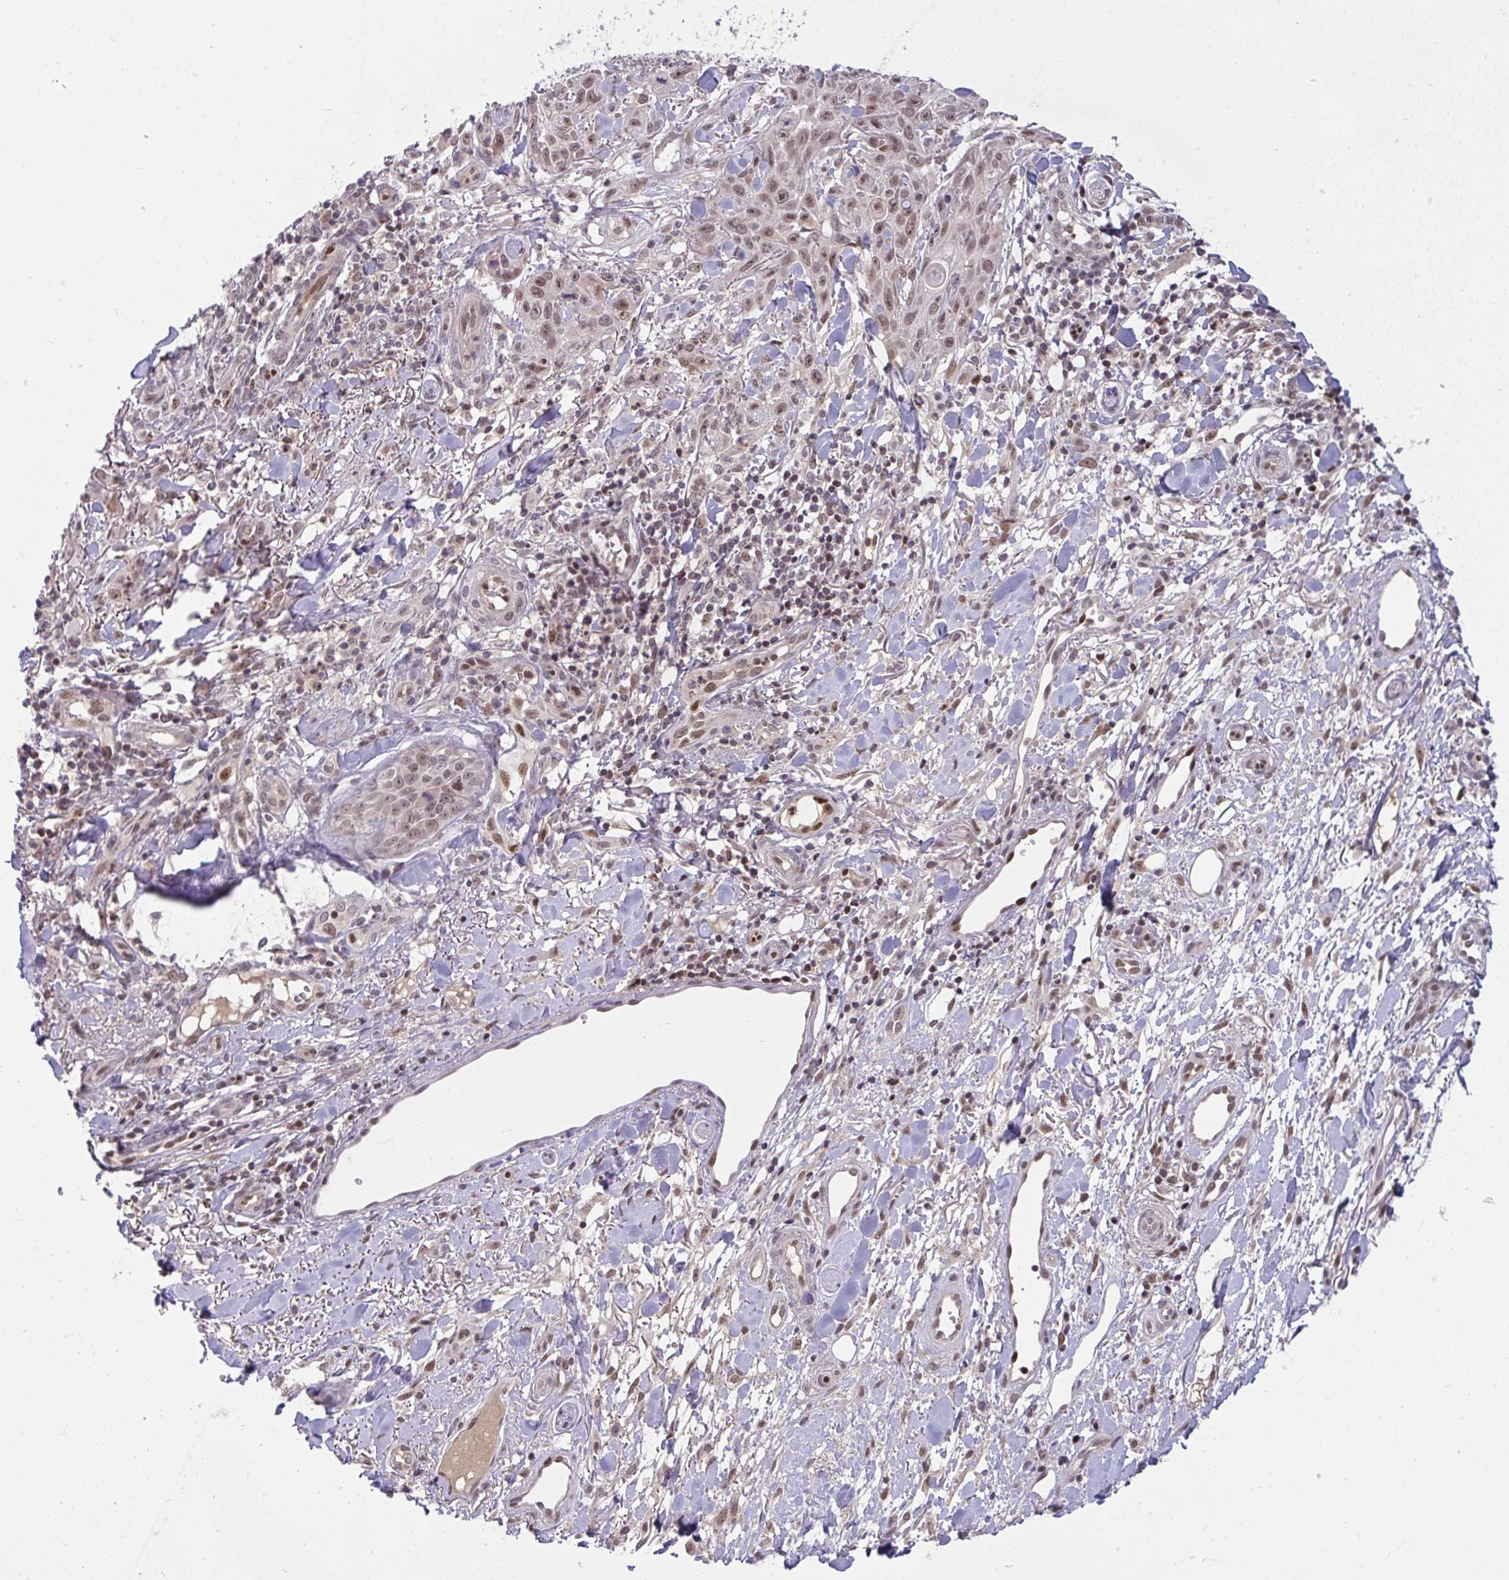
{"staining": {"intensity": "moderate", "quantity": ">75%", "location": "nuclear"}, "tissue": "skin cancer", "cell_type": "Tumor cells", "image_type": "cancer", "snomed": [{"axis": "morphology", "description": "Squamous cell carcinoma, NOS"}, {"axis": "topography", "description": "Skin"}], "caption": "A high-resolution image shows immunohistochemistry (IHC) staining of skin cancer, which shows moderate nuclear expression in approximately >75% of tumor cells.", "gene": "KLF2", "patient": {"sex": "male", "age": 86}}